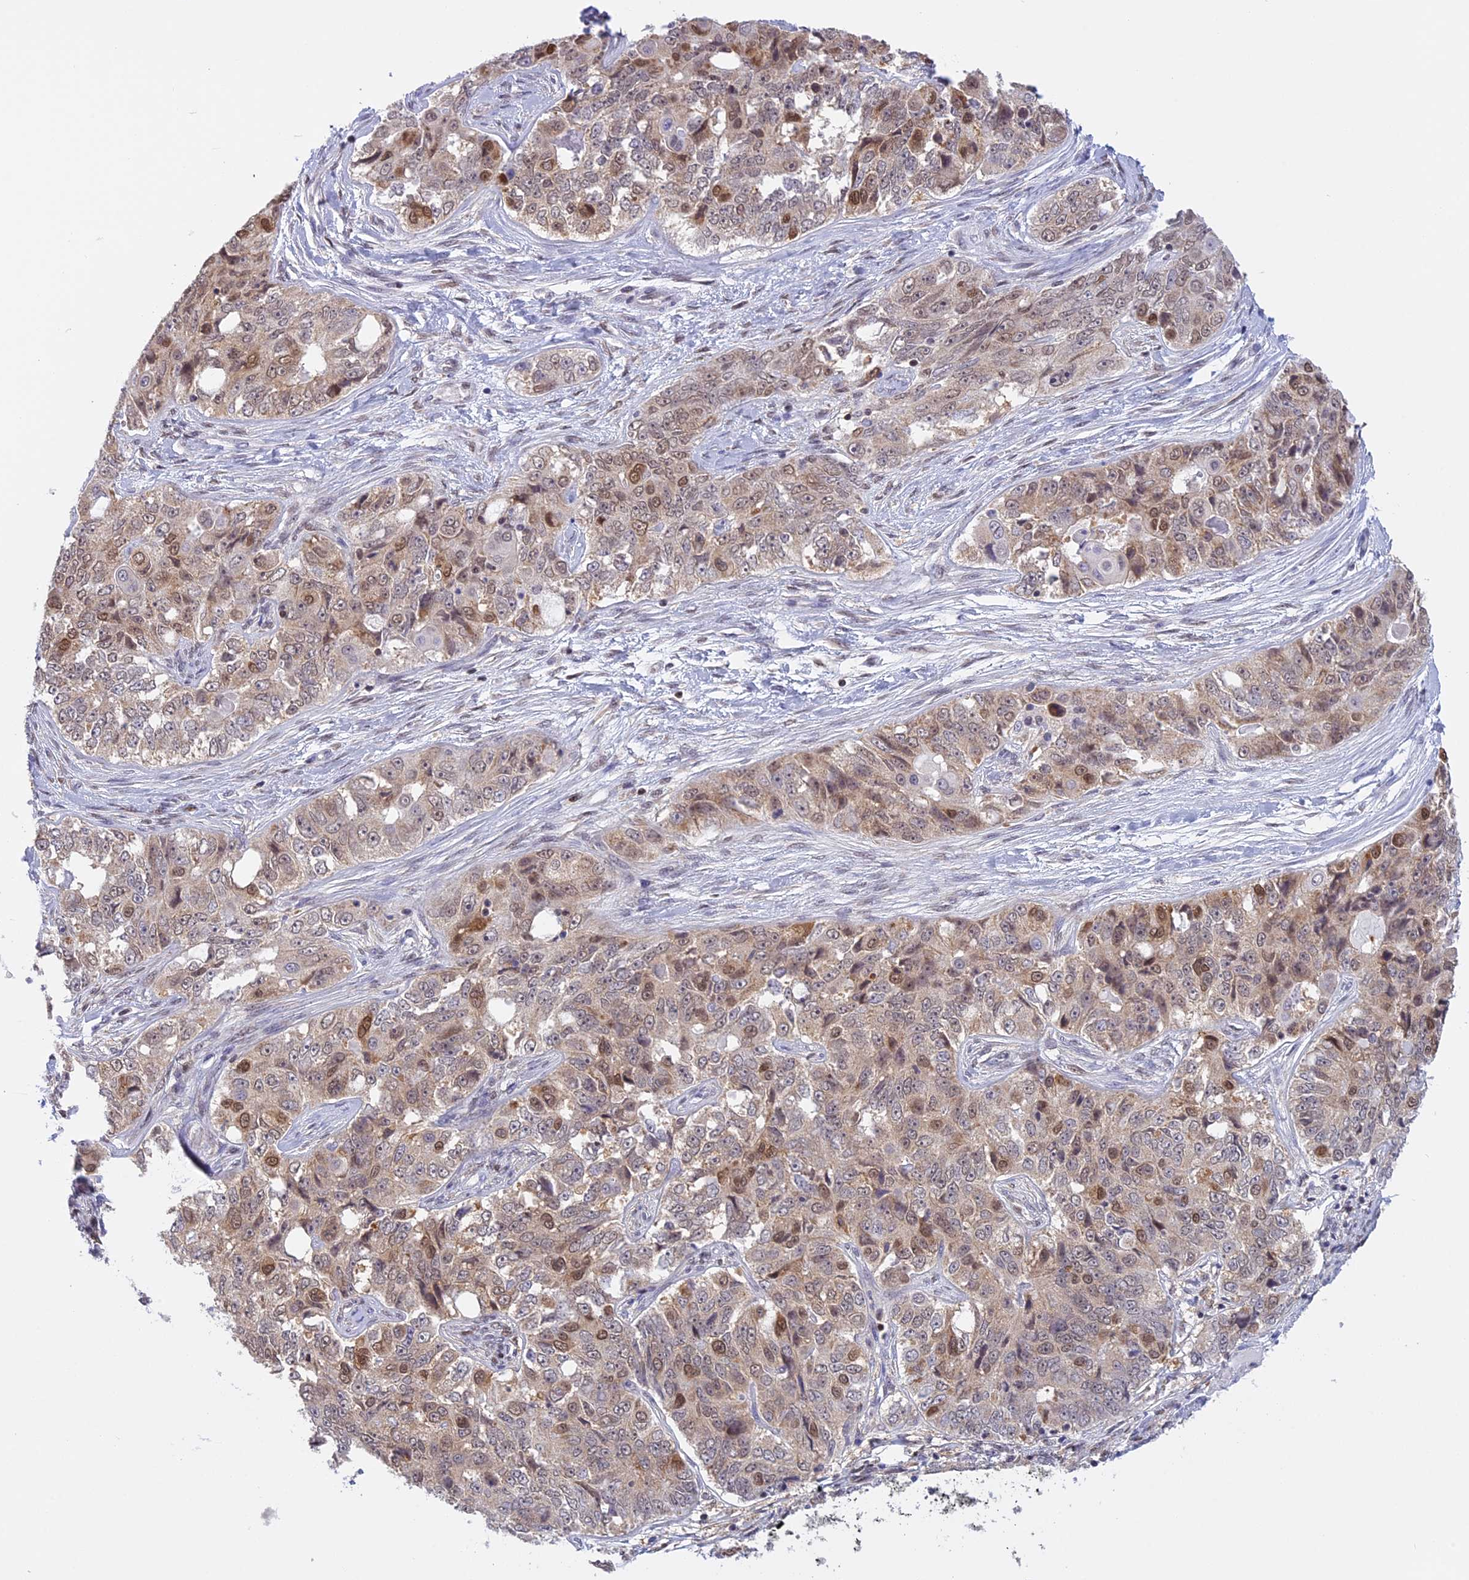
{"staining": {"intensity": "moderate", "quantity": "25%-75%", "location": "cytoplasmic/membranous,nuclear"}, "tissue": "ovarian cancer", "cell_type": "Tumor cells", "image_type": "cancer", "snomed": [{"axis": "morphology", "description": "Carcinoma, endometroid"}, {"axis": "topography", "description": "Ovary"}], "caption": "Endometroid carcinoma (ovarian) was stained to show a protein in brown. There is medium levels of moderate cytoplasmic/membranous and nuclear expression in about 25%-75% of tumor cells.", "gene": "IZUMO2", "patient": {"sex": "female", "age": 51}}